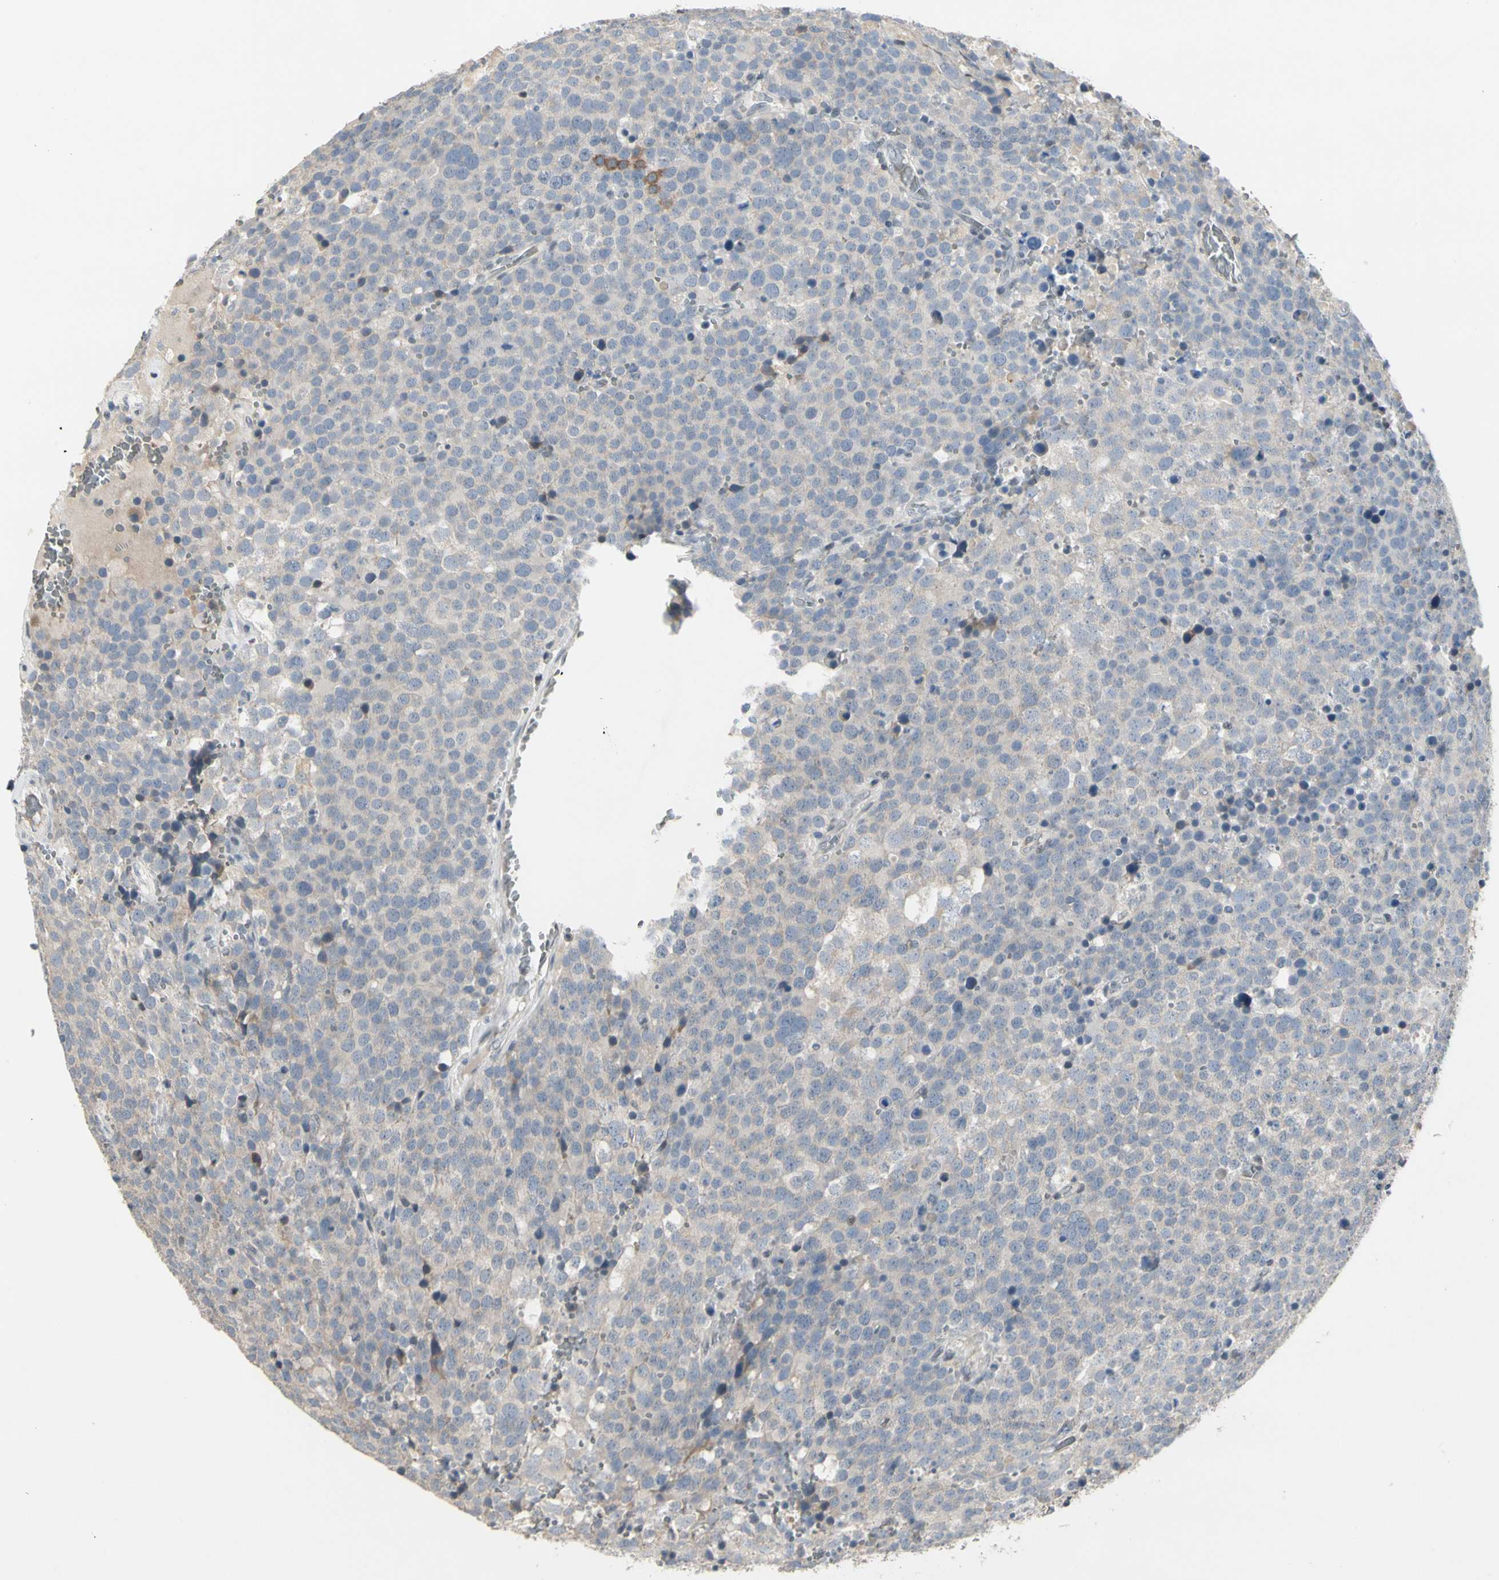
{"staining": {"intensity": "moderate", "quantity": "<25%", "location": "cytoplasmic/membranous"}, "tissue": "testis cancer", "cell_type": "Tumor cells", "image_type": "cancer", "snomed": [{"axis": "morphology", "description": "Seminoma, NOS"}, {"axis": "topography", "description": "Testis"}], "caption": "A high-resolution micrograph shows IHC staining of testis cancer (seminoma), which exhibits moderate cytoplasmic/membranous staining in approximately <25% of tumor cells. (DAB = brown stain, brightfield microscopy at high magnification).", "gene": "GREM1", "patient": {"sex": "male", "age": 71}}